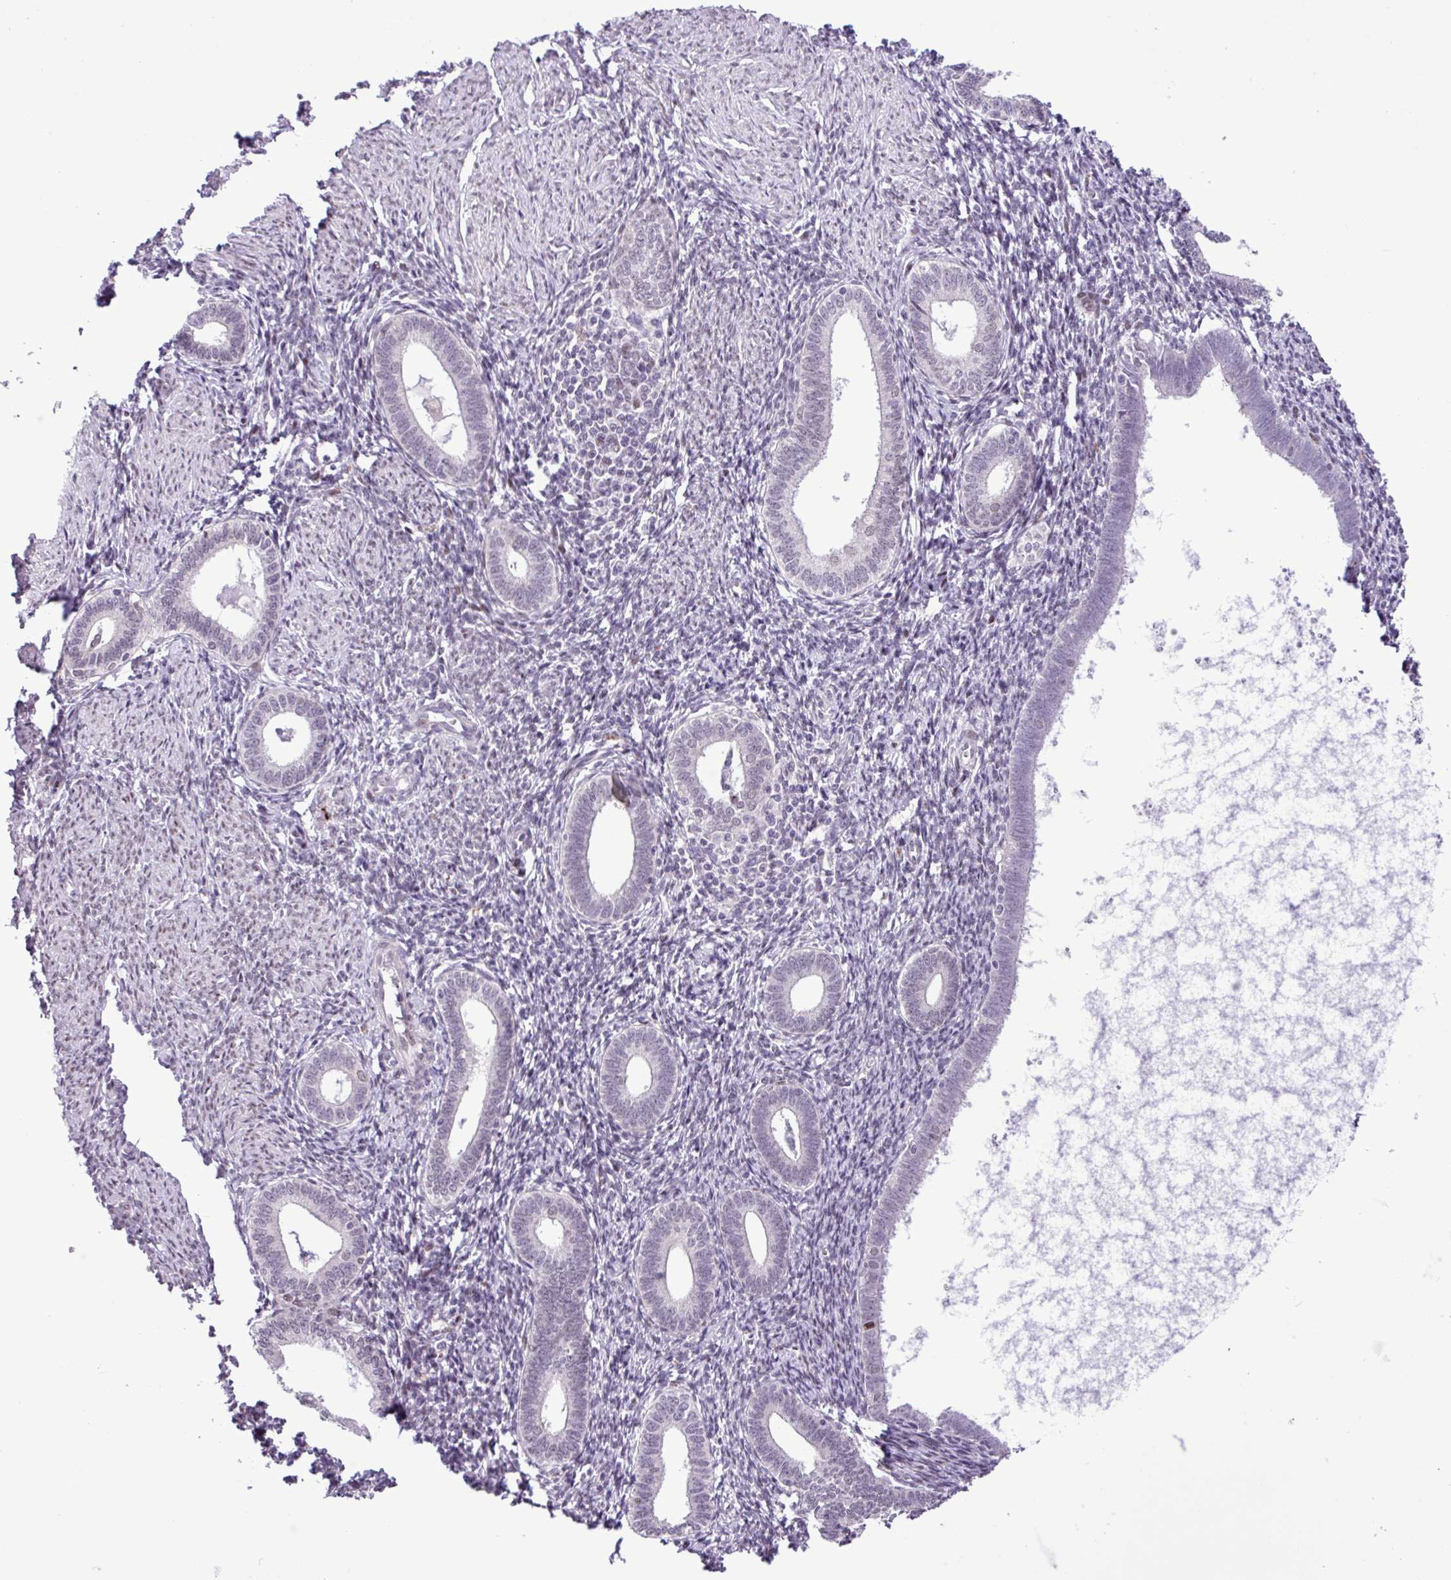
{"staining": {"intensity": "negative", "quantity": "none", "location": "none"}, "tissue": "endometrium", "cell_type": "Cells in endometrial stroma", "image_type": "normal", "snomed": [{"axis": "morphology", "description": "Normal tissue, NOS"}, {"axis": "topography", "description": "Endometrium"}], "caption": "Immunohistochemistry photomicrograph of normal endometrium: endometrium stained with DAB (3,3'-diaminobenzidine) reveals no significant protein positivity in cells in endometrial stroma. Brightfield microscopy of immunohistochemistry stained with DAB (brown) and hematoxylin (blue), captured at high magnification.", "gene": "ZNF354A", "patient": {"sex": "female", "age": 41}}